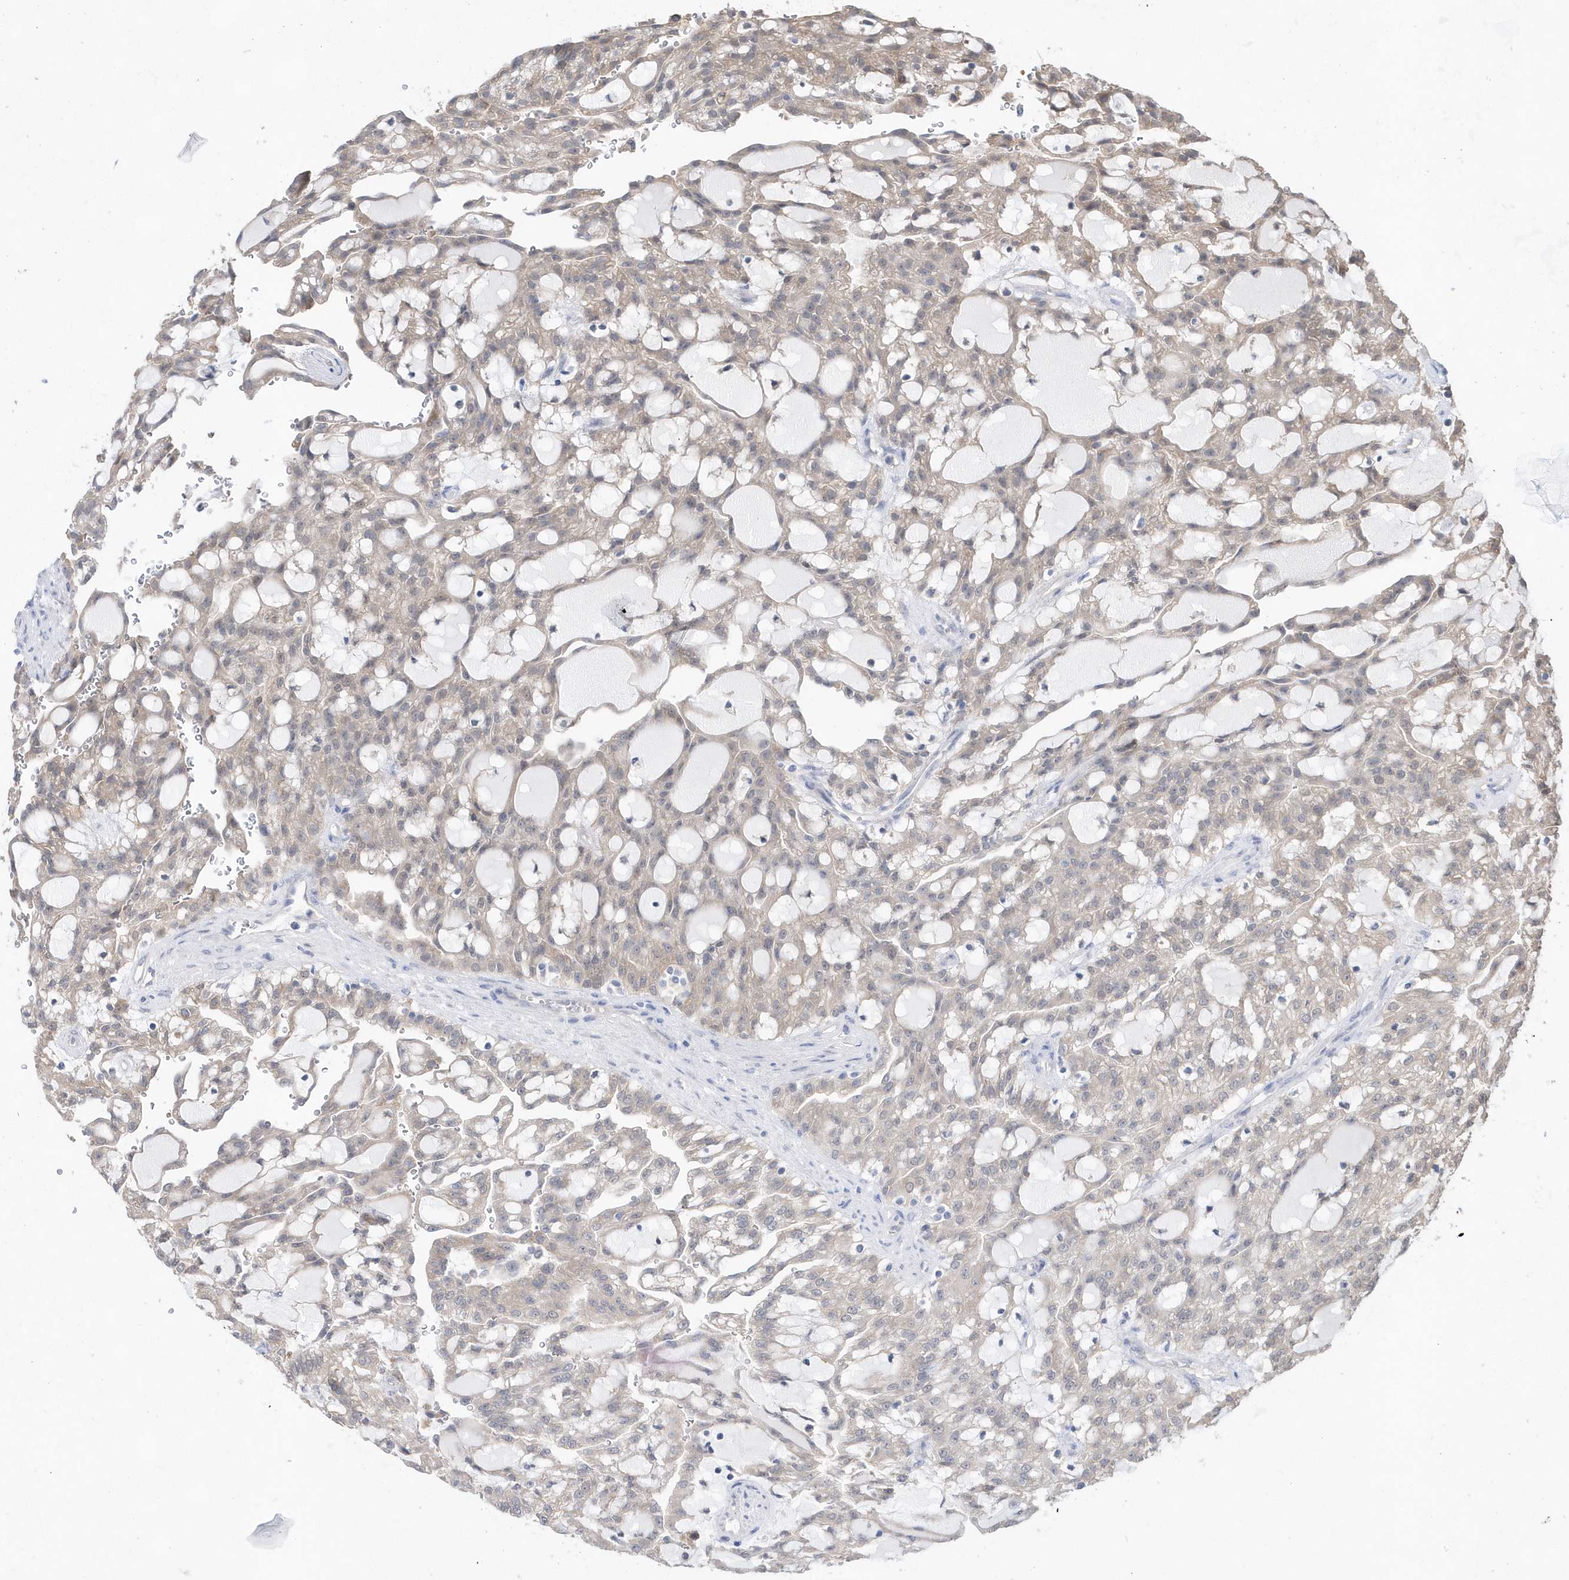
{"staining": {"intensity": "weak", "quantity": ">75%", "location": "cytoplasmic/membranous"}, "tissue": "renal cancer", "cell_type": "Tumor cells", "image_type": "cancer", "snomed": [{"axis": "morphology", "description": "Adenocarcinoma, NOS"}, {"axis": "topography", "description": "Kidney"}], "caption": "IHC photomicrograph of human renal cancer (adenocarcinoma) stained for a protein (brown), which reveals low levels of weak cytoplasmic/membranous positivity in about >75% of tumor cells.", "gene": "BDH2", "patient": {"sex": "male", "age": 63}}